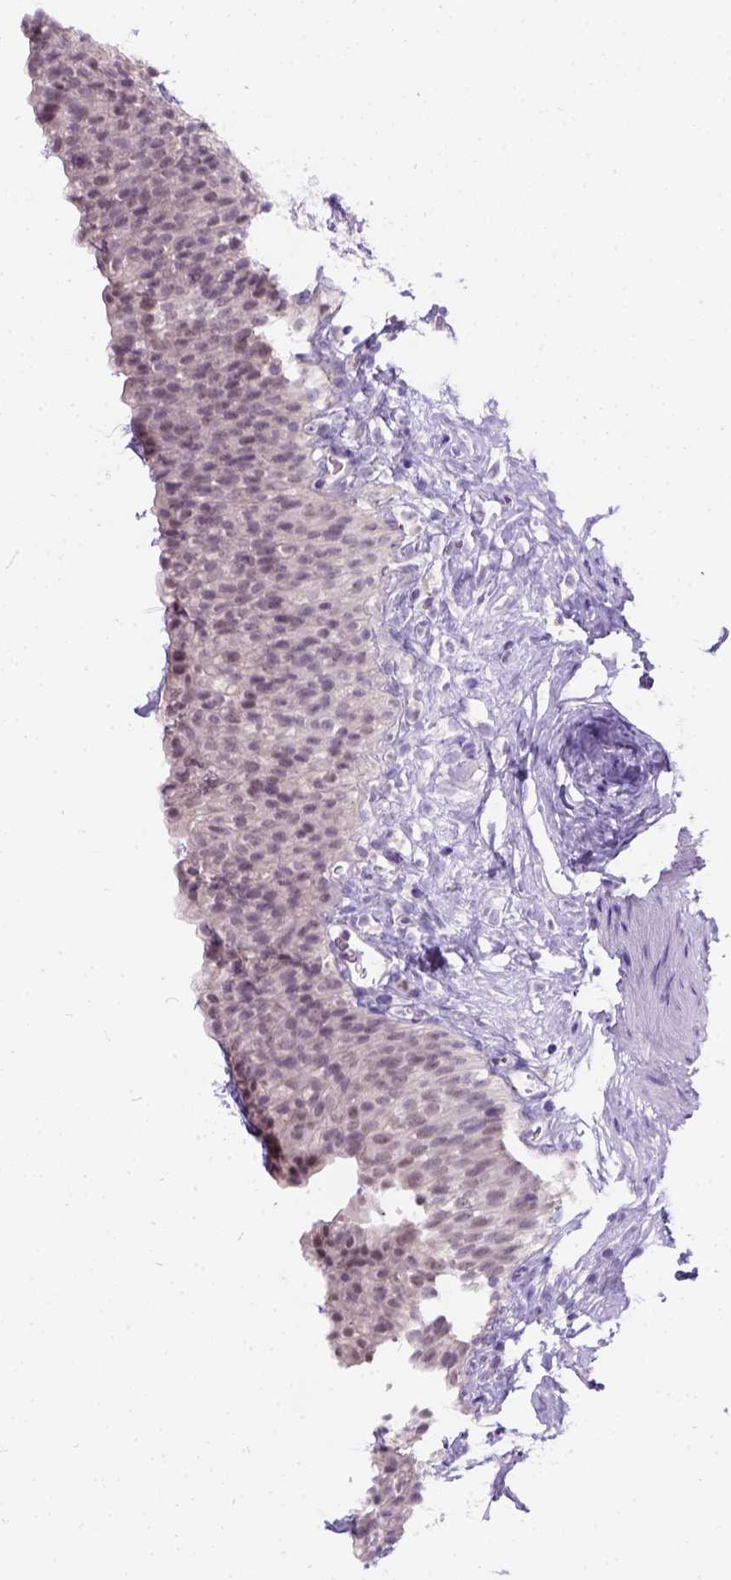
{"staining": {"intensity": "weak", "quantity": "<25%", "location": "nuclear"}, "tissue": "urinary bladder", "cell_type": "Urothelial cells", "image_type": "normal", "snomed": [{"axis": "morphology", "description": "Normal tissue, NOS"}, {"axis": "topography", "description": "Urinary bladder"}, {"axis": "topography", "description": "Prostate"}], "caption": "Immunohistochemical staining of benign human urinary bladder exhibits no significant positivity in urothelial cells. The staining is performed using DAB (3,3'-diaminobenzidine) brown chromogen with nuclei counter-stained in using hematoxylin.", "gene": "C20orf144", "patient": {"sex": "male", "age": 76}}